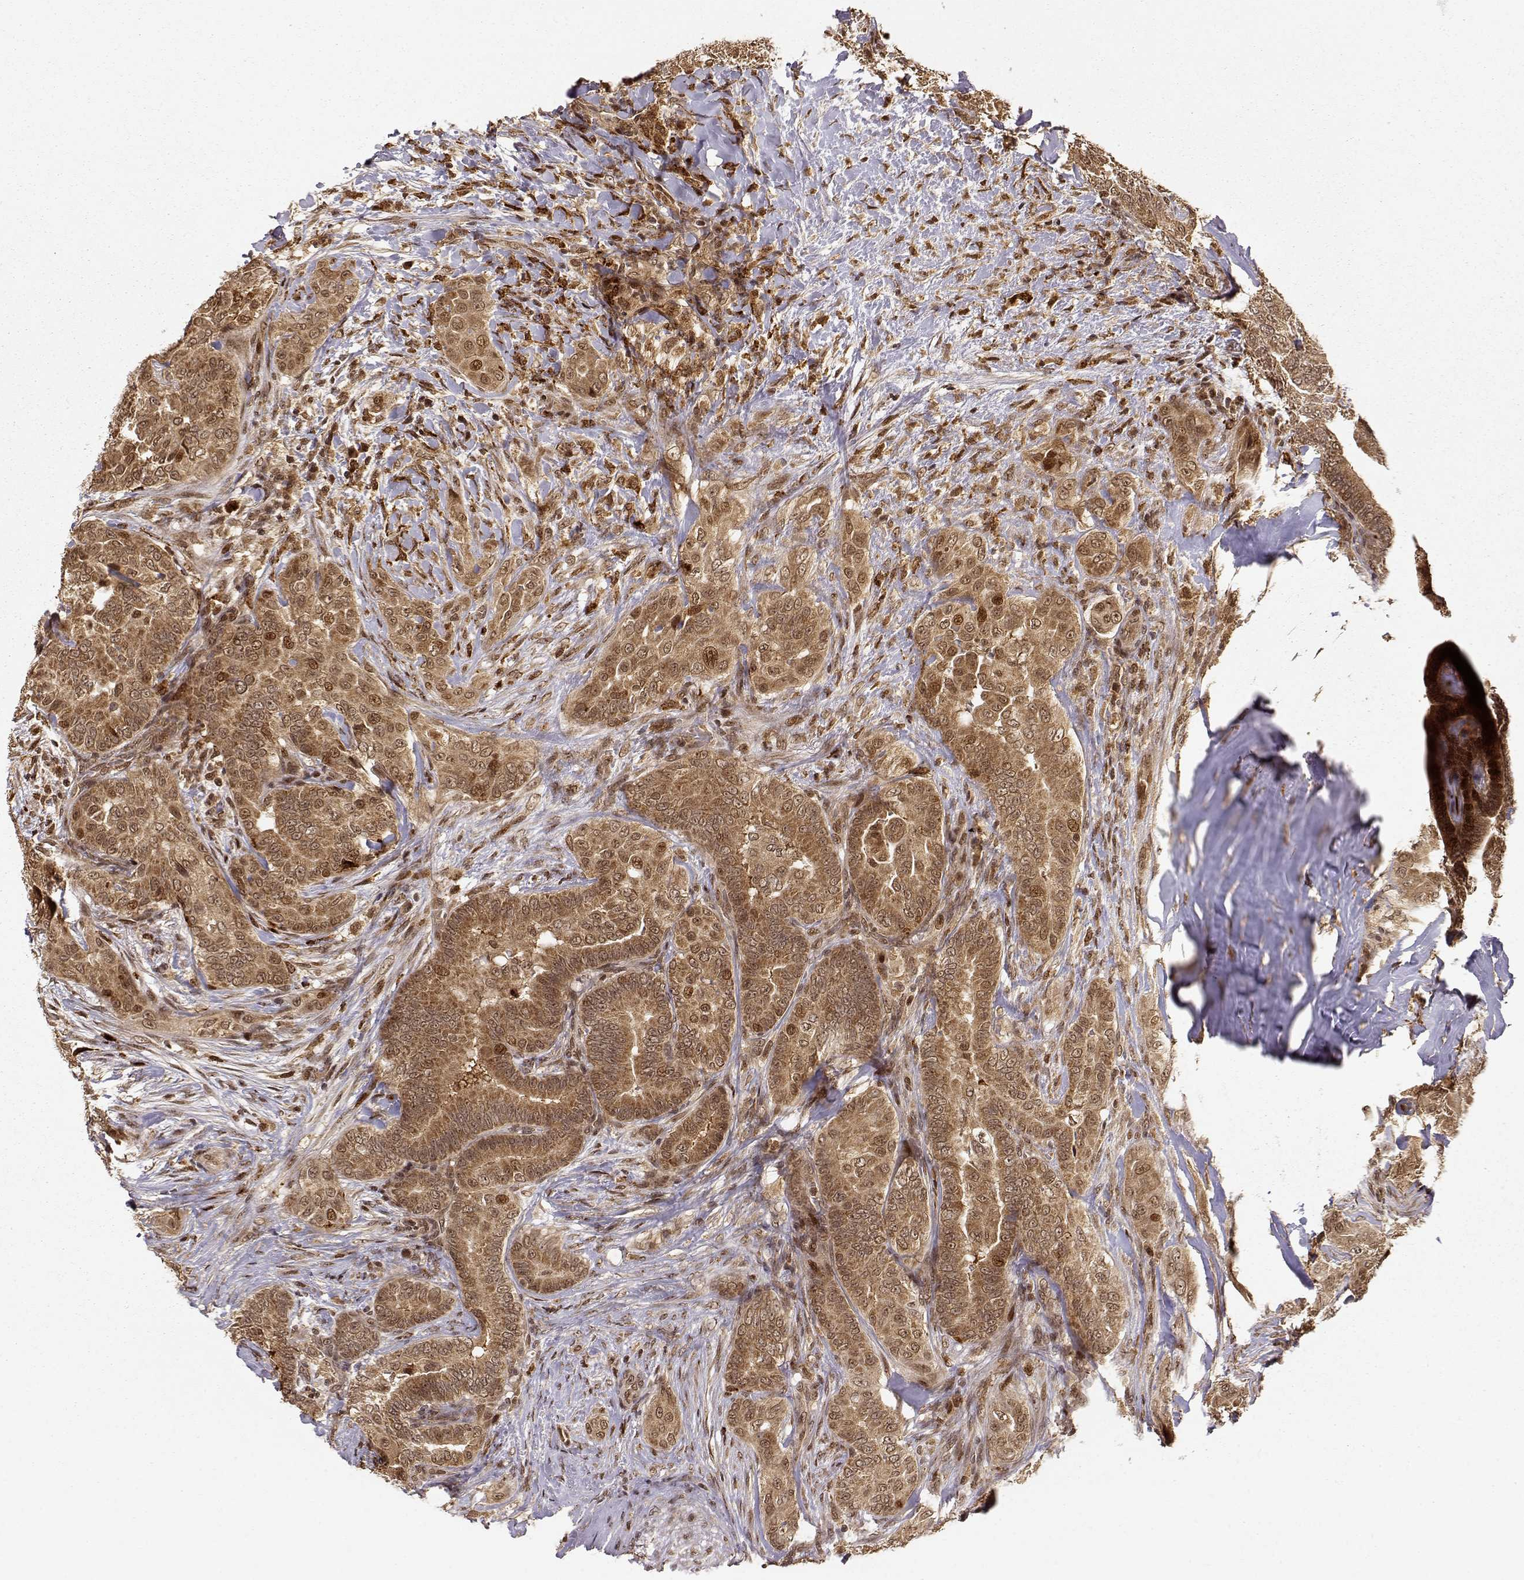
{"staining": {"intensity": "moderate", "quantity": ">75%", "location": "cytoplasmic/membranous,nuclear"}, "tissue": "thyroid cancer", "cell_type": "Tumor cells", "image_type": "cancer", "snomed": [{"axis": "morphology", "description": "Papillary adenocarcinoma, NOS"}, {"axis": "topography", "description": "Thyroid gland"}], "caption": "Human thyroid cancer (papillary adenocarcinoma) stained with a brown dye demonstrates moderate cytoplasmic/membranous and nuclear positive staining in about >75% of tumor cells.", "gene": "MAEA", "patient": {"sex": "male", "age": 61}}